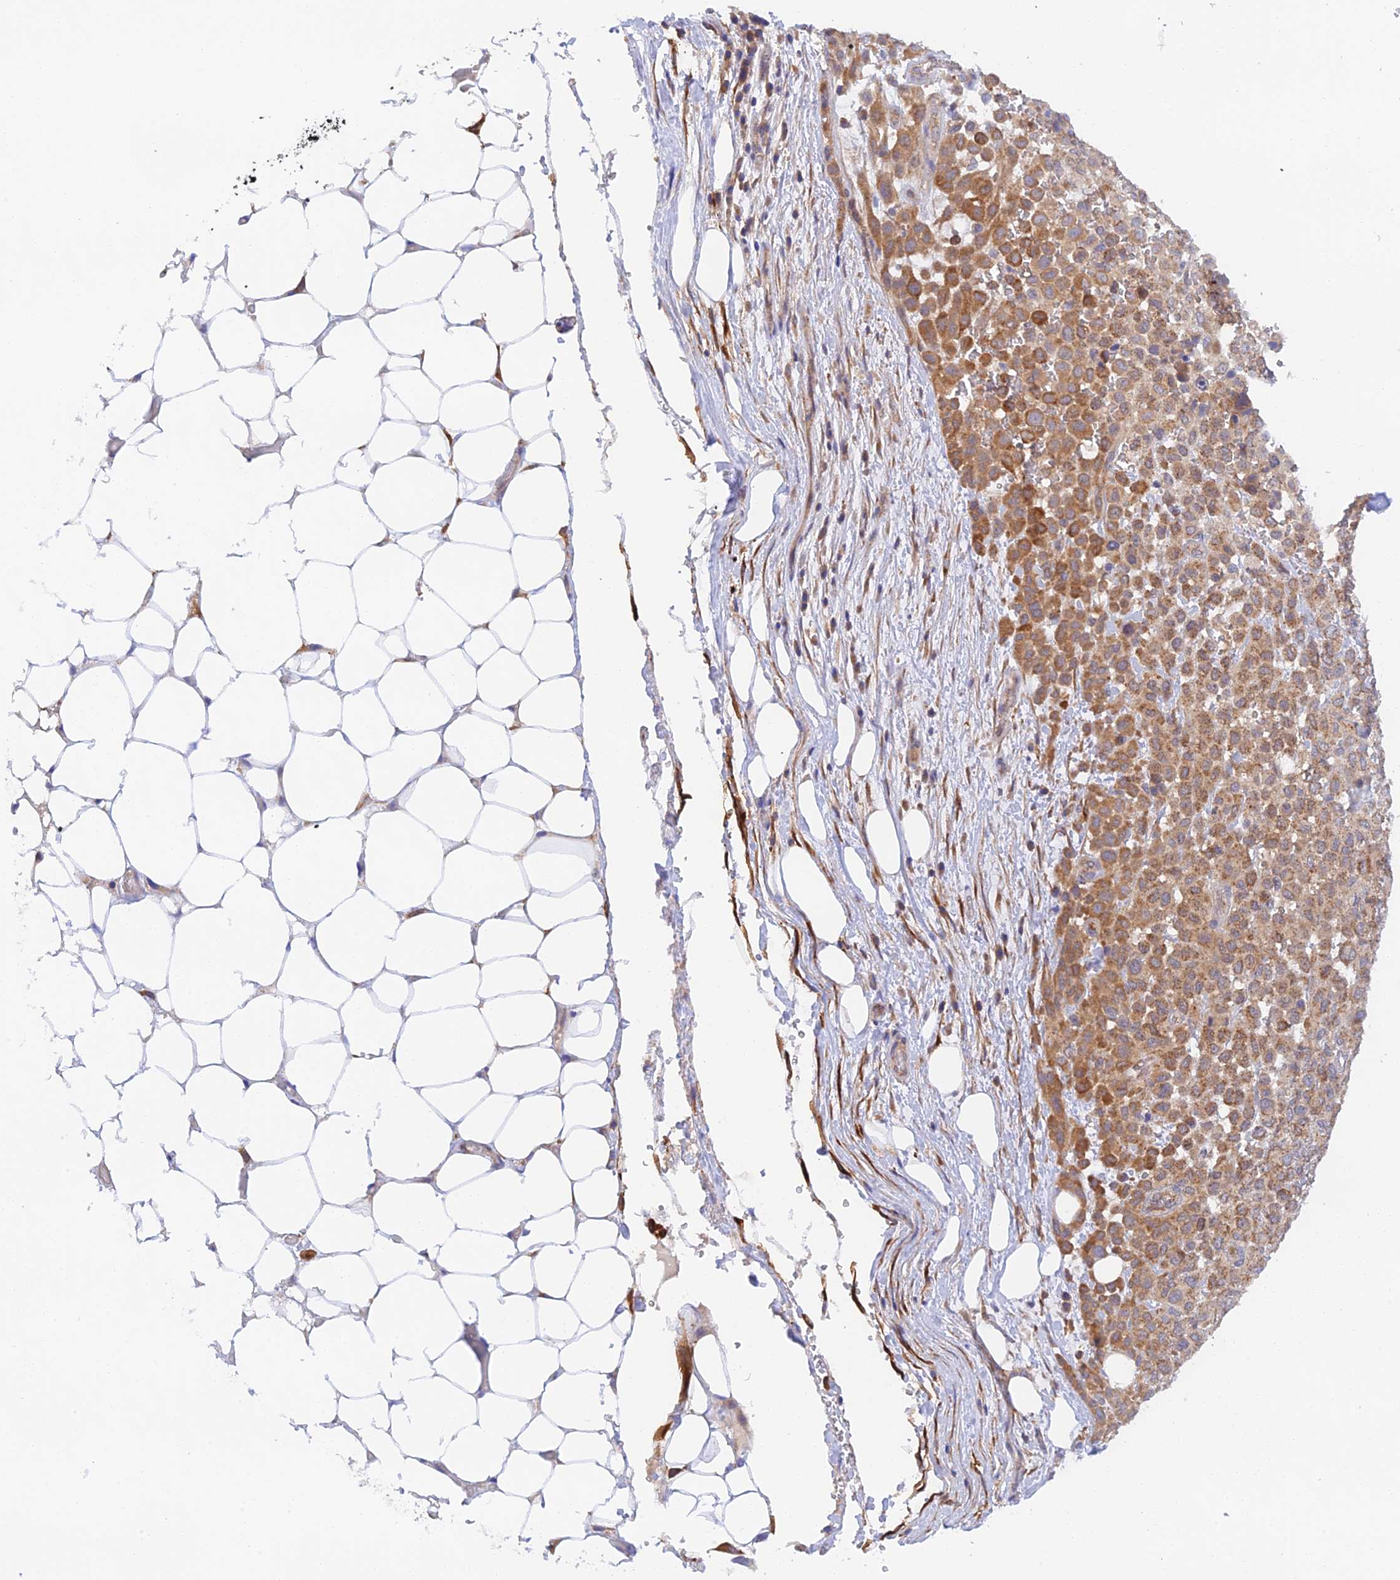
{"staining": {"intensity": "moderate", "quantity": ">75%", "location": "cytoplasmic/membranous"}, "tissue": "melanoma", "cell_type": "Tumor cells", "image_type": "cancer", "snomed": [{"axis": "morphology", "description": "Malignant melanoma, Metastatic site"}, {"axis": "topography", "description": "Skin"}], "caption": "Immunohistochemical staining of malignant melanoma (metastatic site) displays medium levels of moderate cytoplasmic/membranous staining in about >75% of tumor cells. (DAB (3,3'-diaminobenzidine) IHC with brightfield microscopy, high magnification).", "gene": "RANBP6", "patient": {"sex": "female", "age": 81}}